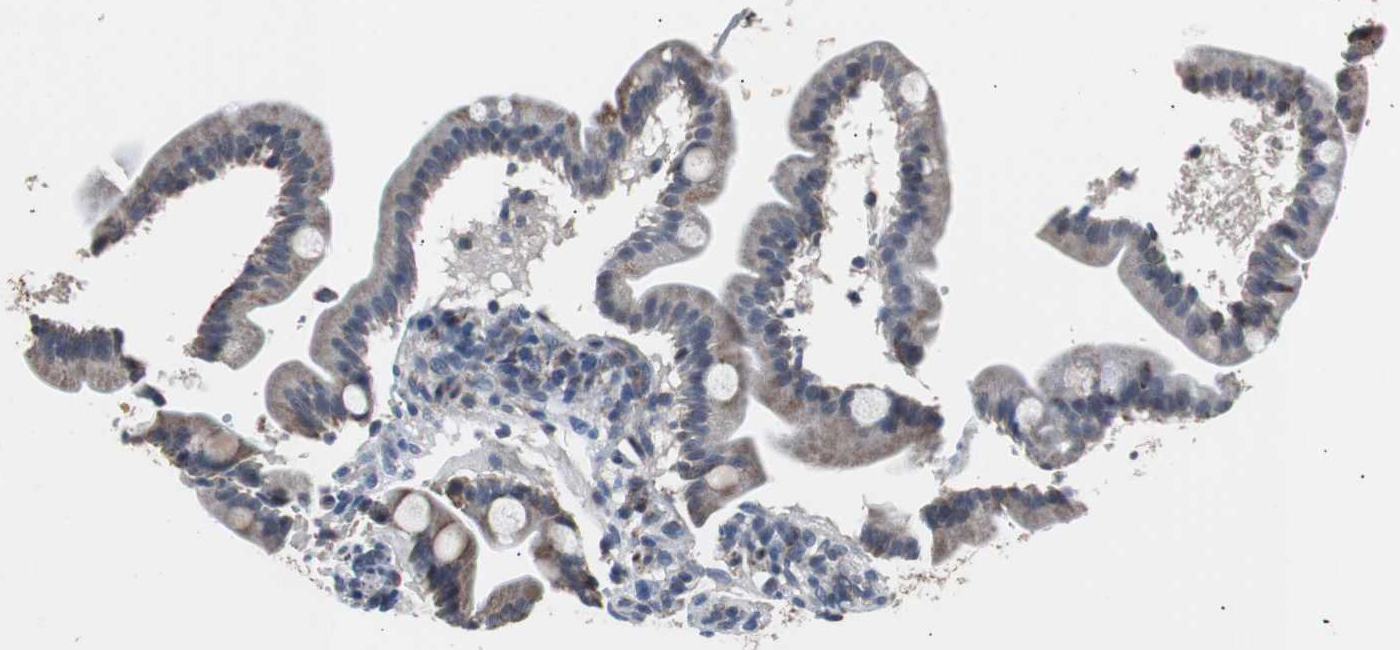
{"staining": {"intensity": "moderate", "quantity": ">75%", "location": "cytoplasmic/membranous"}, "tissue": "duodenum", "cell_type": "Glandular cells", "image_type": "normal", "snomed": [{"axis": "morphology", "description": "Normal tissue, NOS"}, {"axis": "topography", "description": "Duodenum"}], "caption": "An image showing moderate cytoplasmic/membranous positivity in about >75% of glandular cells in unremarkable duodenum, as visualized by brown immunohistochemical staining.", "gene": "PITRM1", "patient": {"sex": "male", "age": 54}}